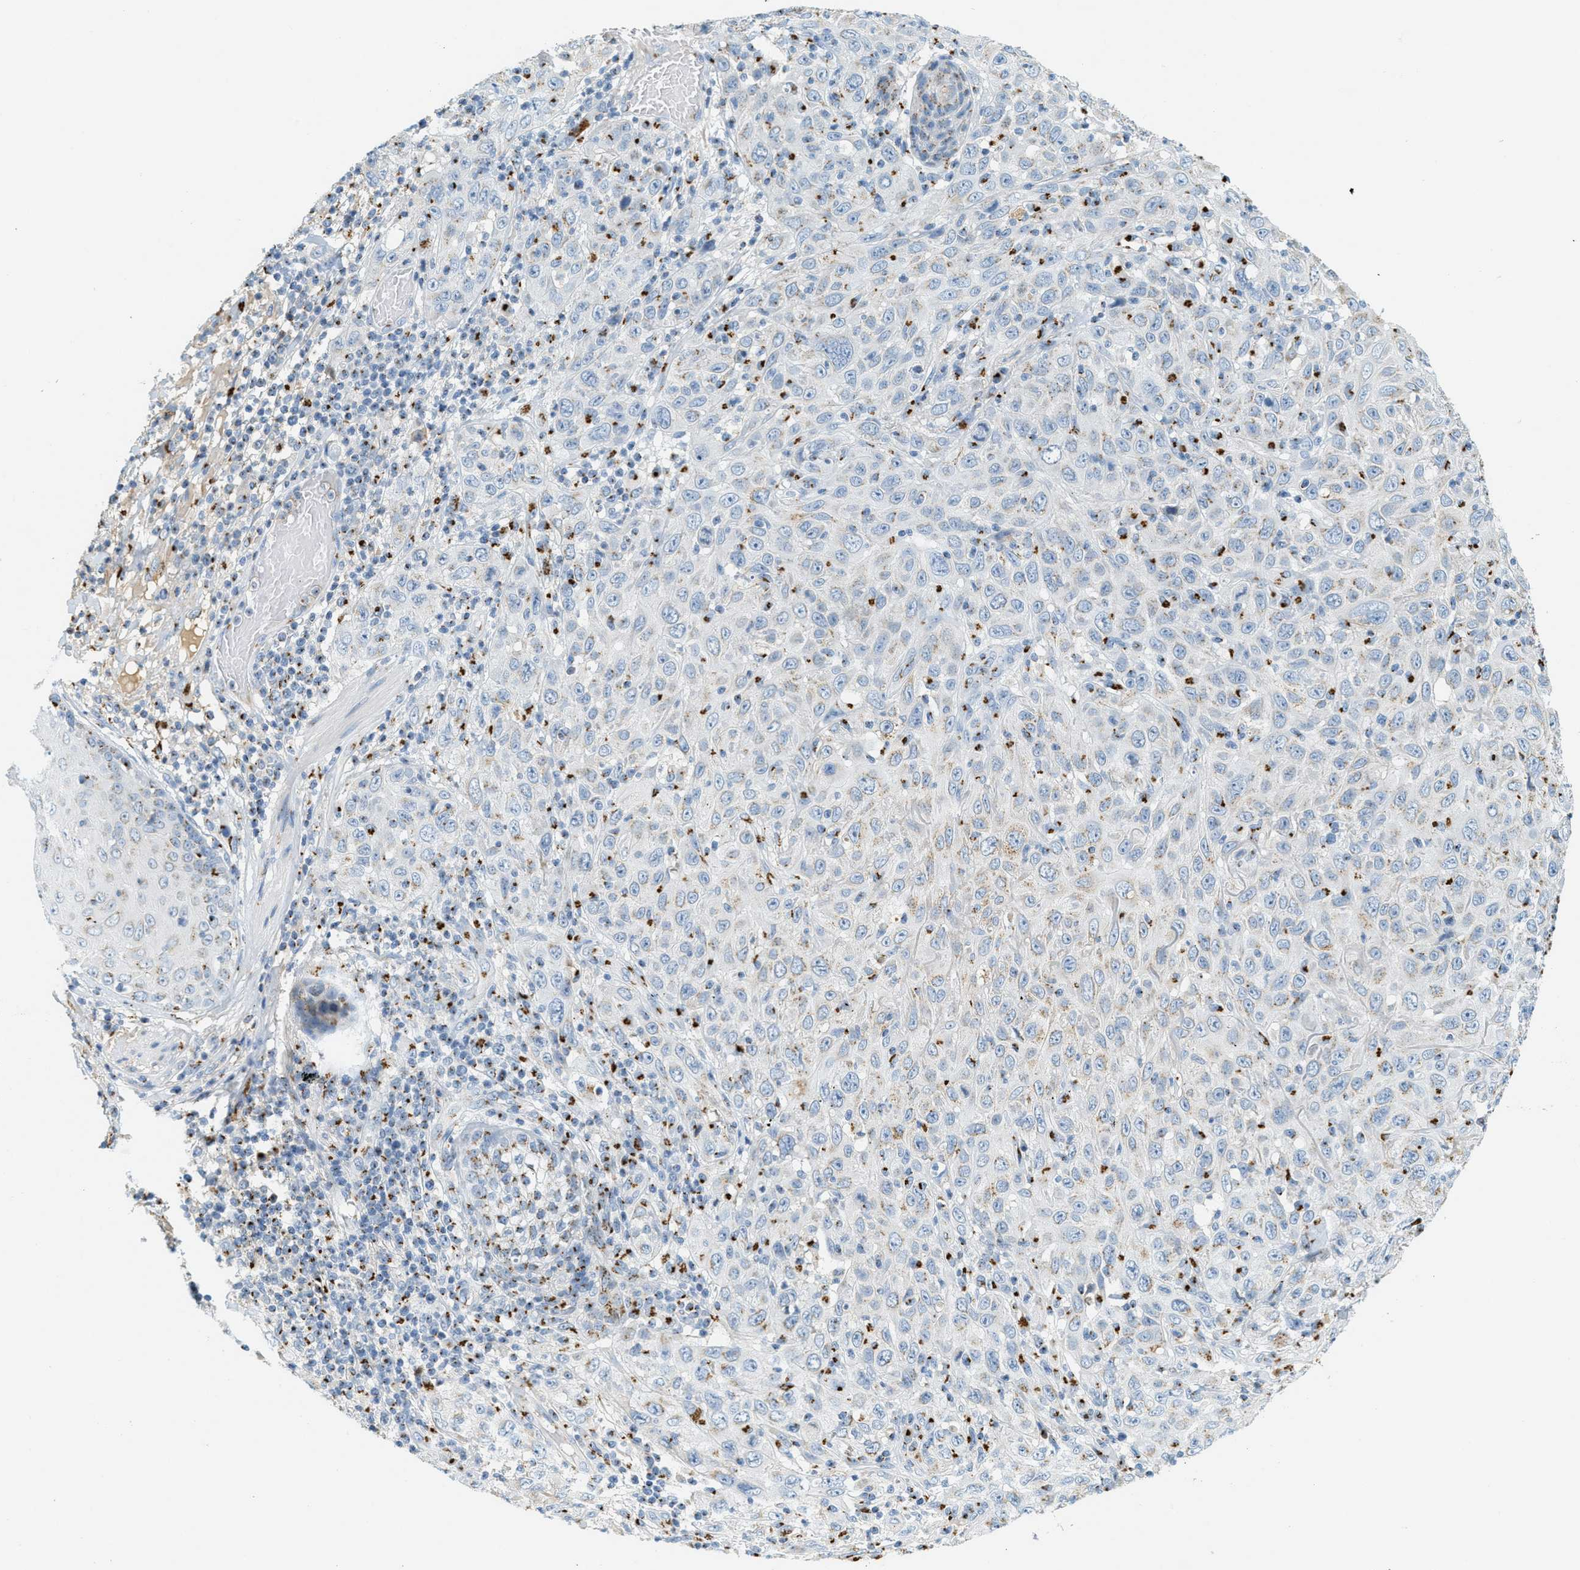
{"staining": {"intensity": "strong", "quantity": "<25%", "location": "cytoplasmic/membranous"}, "tissue": "skin cancer", "cell_type": "Tumor cells", "image_type": "cancer", "snomed": [{"axis": "morphology", "description": "Squamous cell carcinoma, NOS"}, {"axis": "topography", "description": "Skin"}], "caption": "Skin squamous cell carcinoma stained with DAB immunohistochemistry (IHC) demonstrates medium levels of strong cytoplasmic/membranous expression in approximately <25% of tumor cells.", "gene": "ENTPD4", "patient": {"sex": "female", "age": 88}}